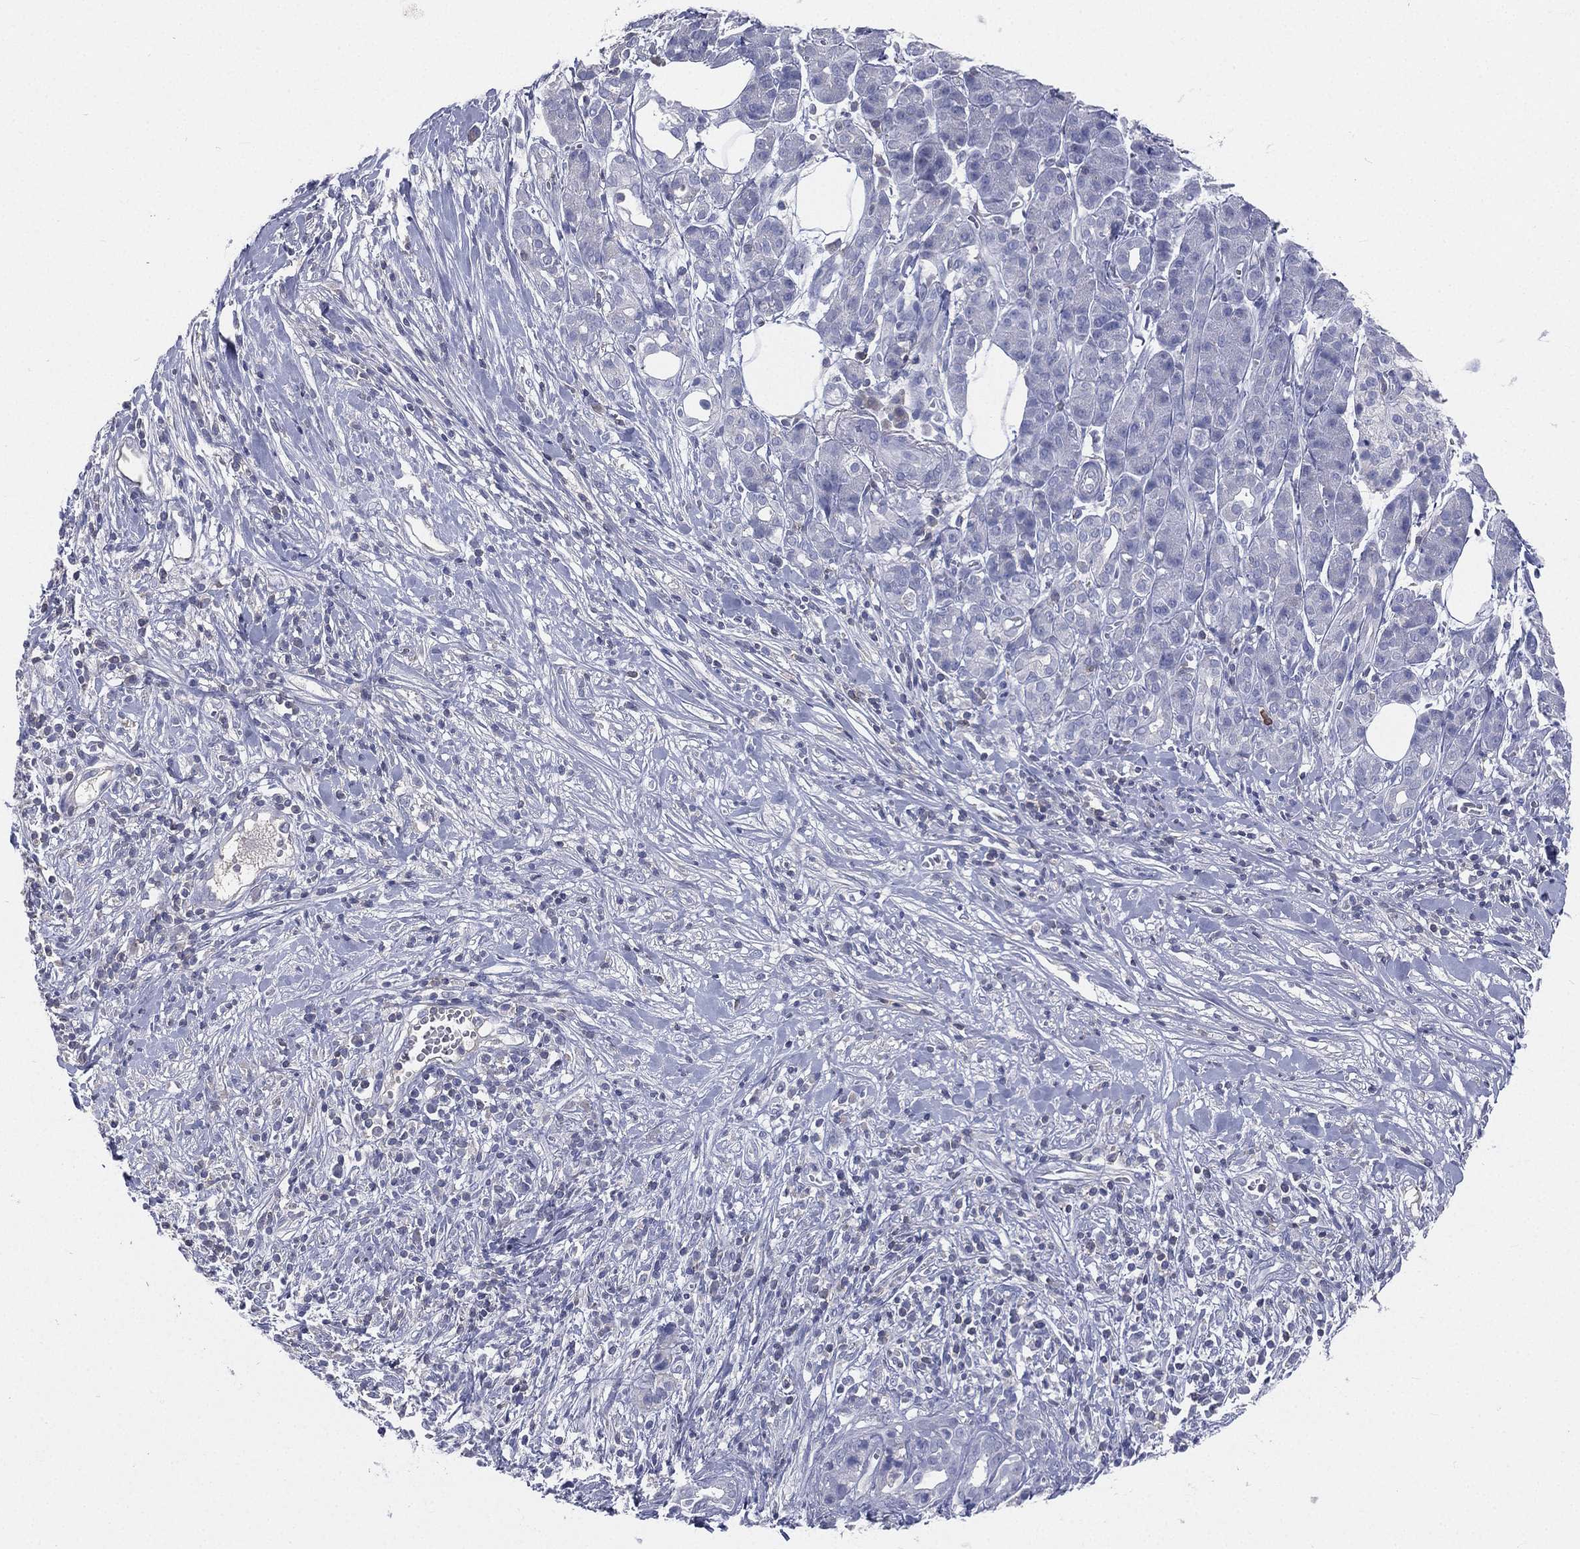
{"staining": {"intensity": "negative", "quantity": "none", "location": "none"}, "tissue": "pancreatic cancer", "cell_type": "Tumor cells", "image_type": "cancer", "snomed": [{"axis": "morphology", "description": "Adenocarcinoma, NOS"}, {"axis": "topography", "description": "Pancreas"}], "caption": "Immunohistochemistry (IHC) histopathology image of neoplastic tissue: human pancreatic cancer stained with DAB (3,3'-diaminobenzidine) shows no significant protein positivity in tumor cells.", "gene": "CD3D", "patient": {"sex": "male", "age": 61}}